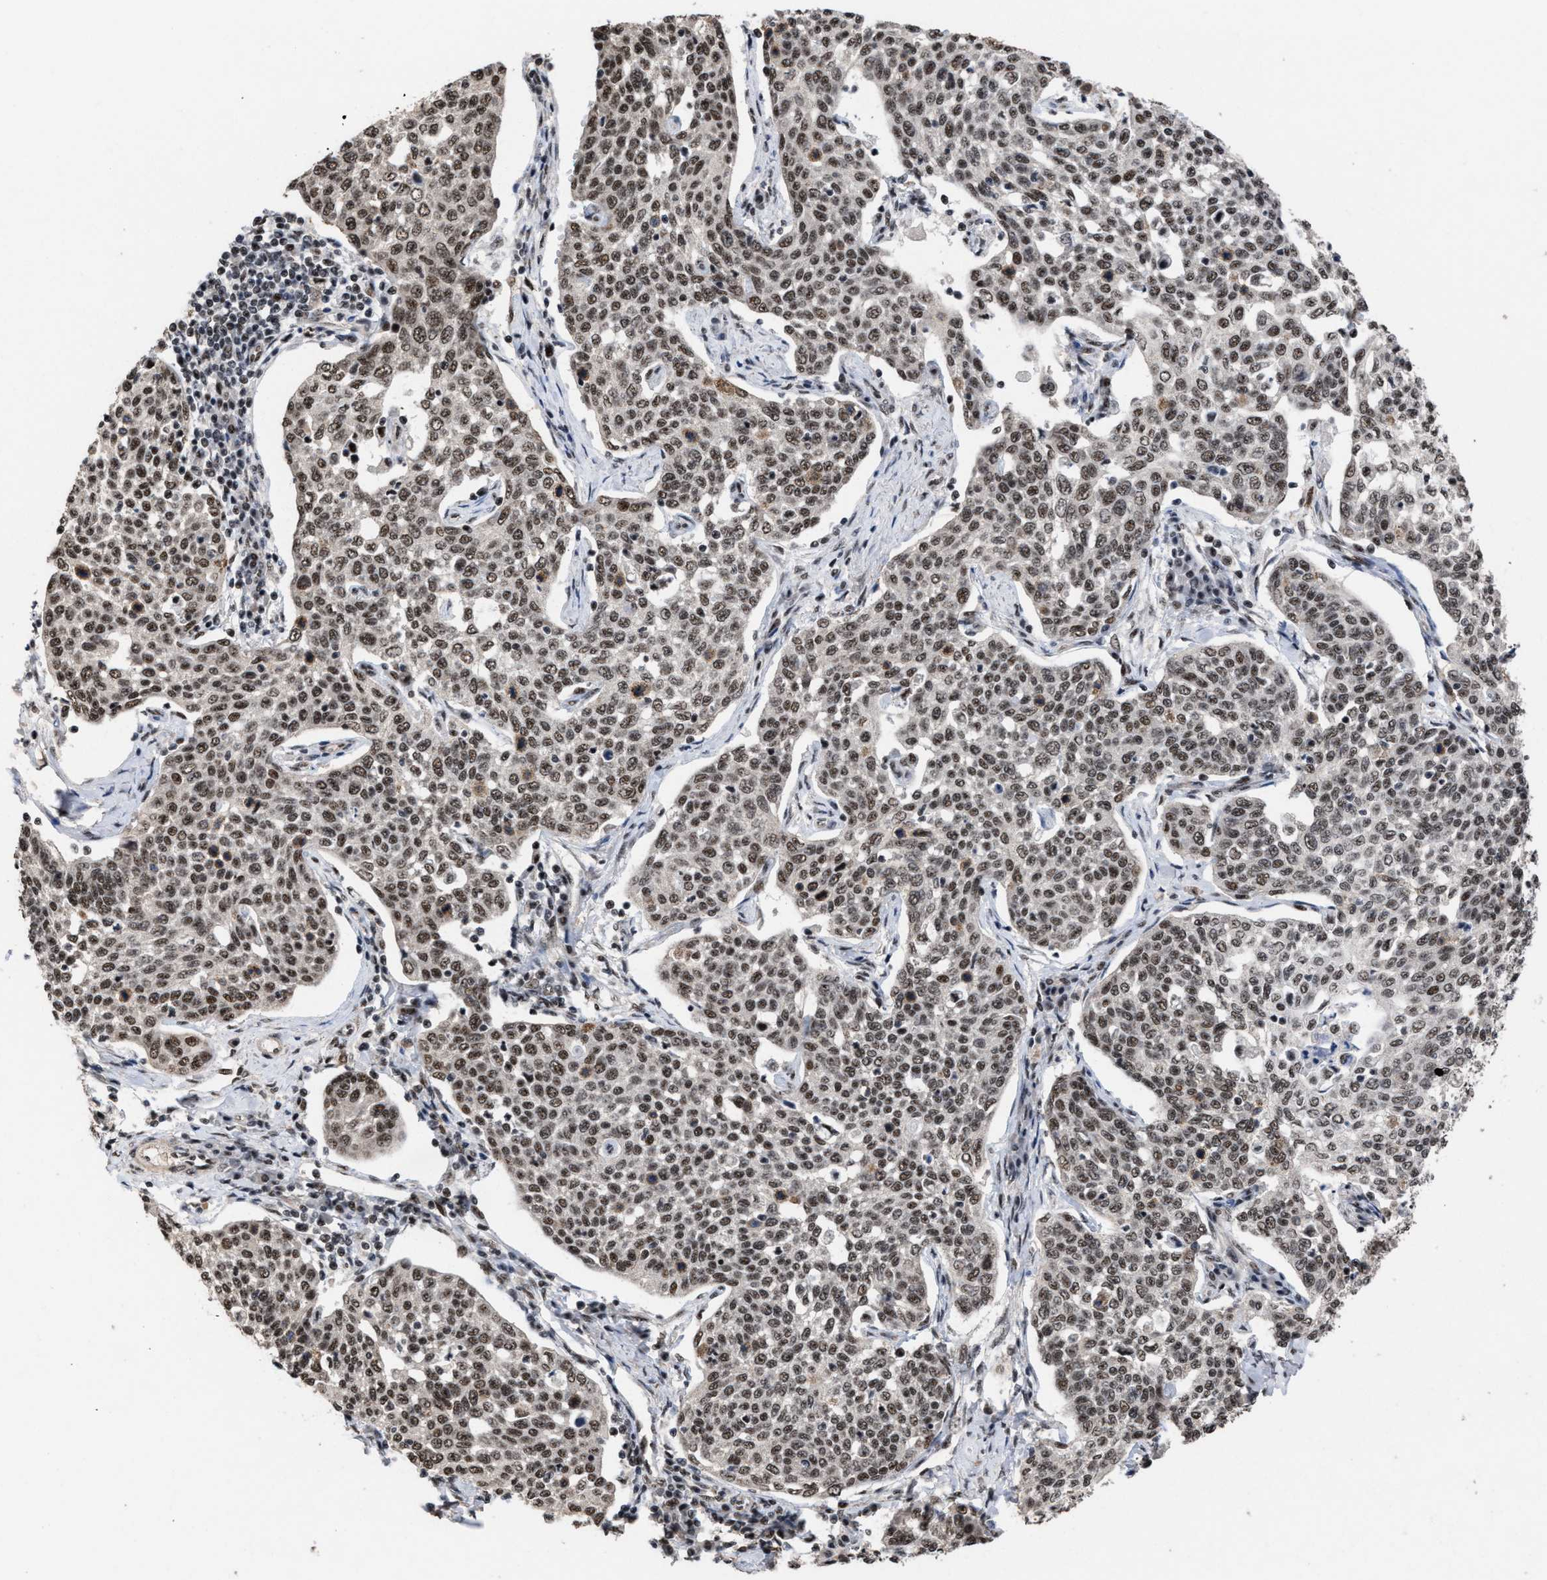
{"staining": {"intensity": "strong", "quantity": ">75%", "location": "nuclear"}, "tissue": "cervical cancer", "cell_type": "Tumor cells", "image_type": "cancer", "snomed": [{"axis": "morphology", "description": "Squamous cell carcinoma, NOS"}, {"axis": "topography", "description": "Cervix"}], "caption": "Cervical cancer (squamous cell carcinoma) tissue displays strong nuclear staining in approximately >75% of tumor cells", "gene": "EIF4A3", "patient": {"sex": "female", "age": 34}}